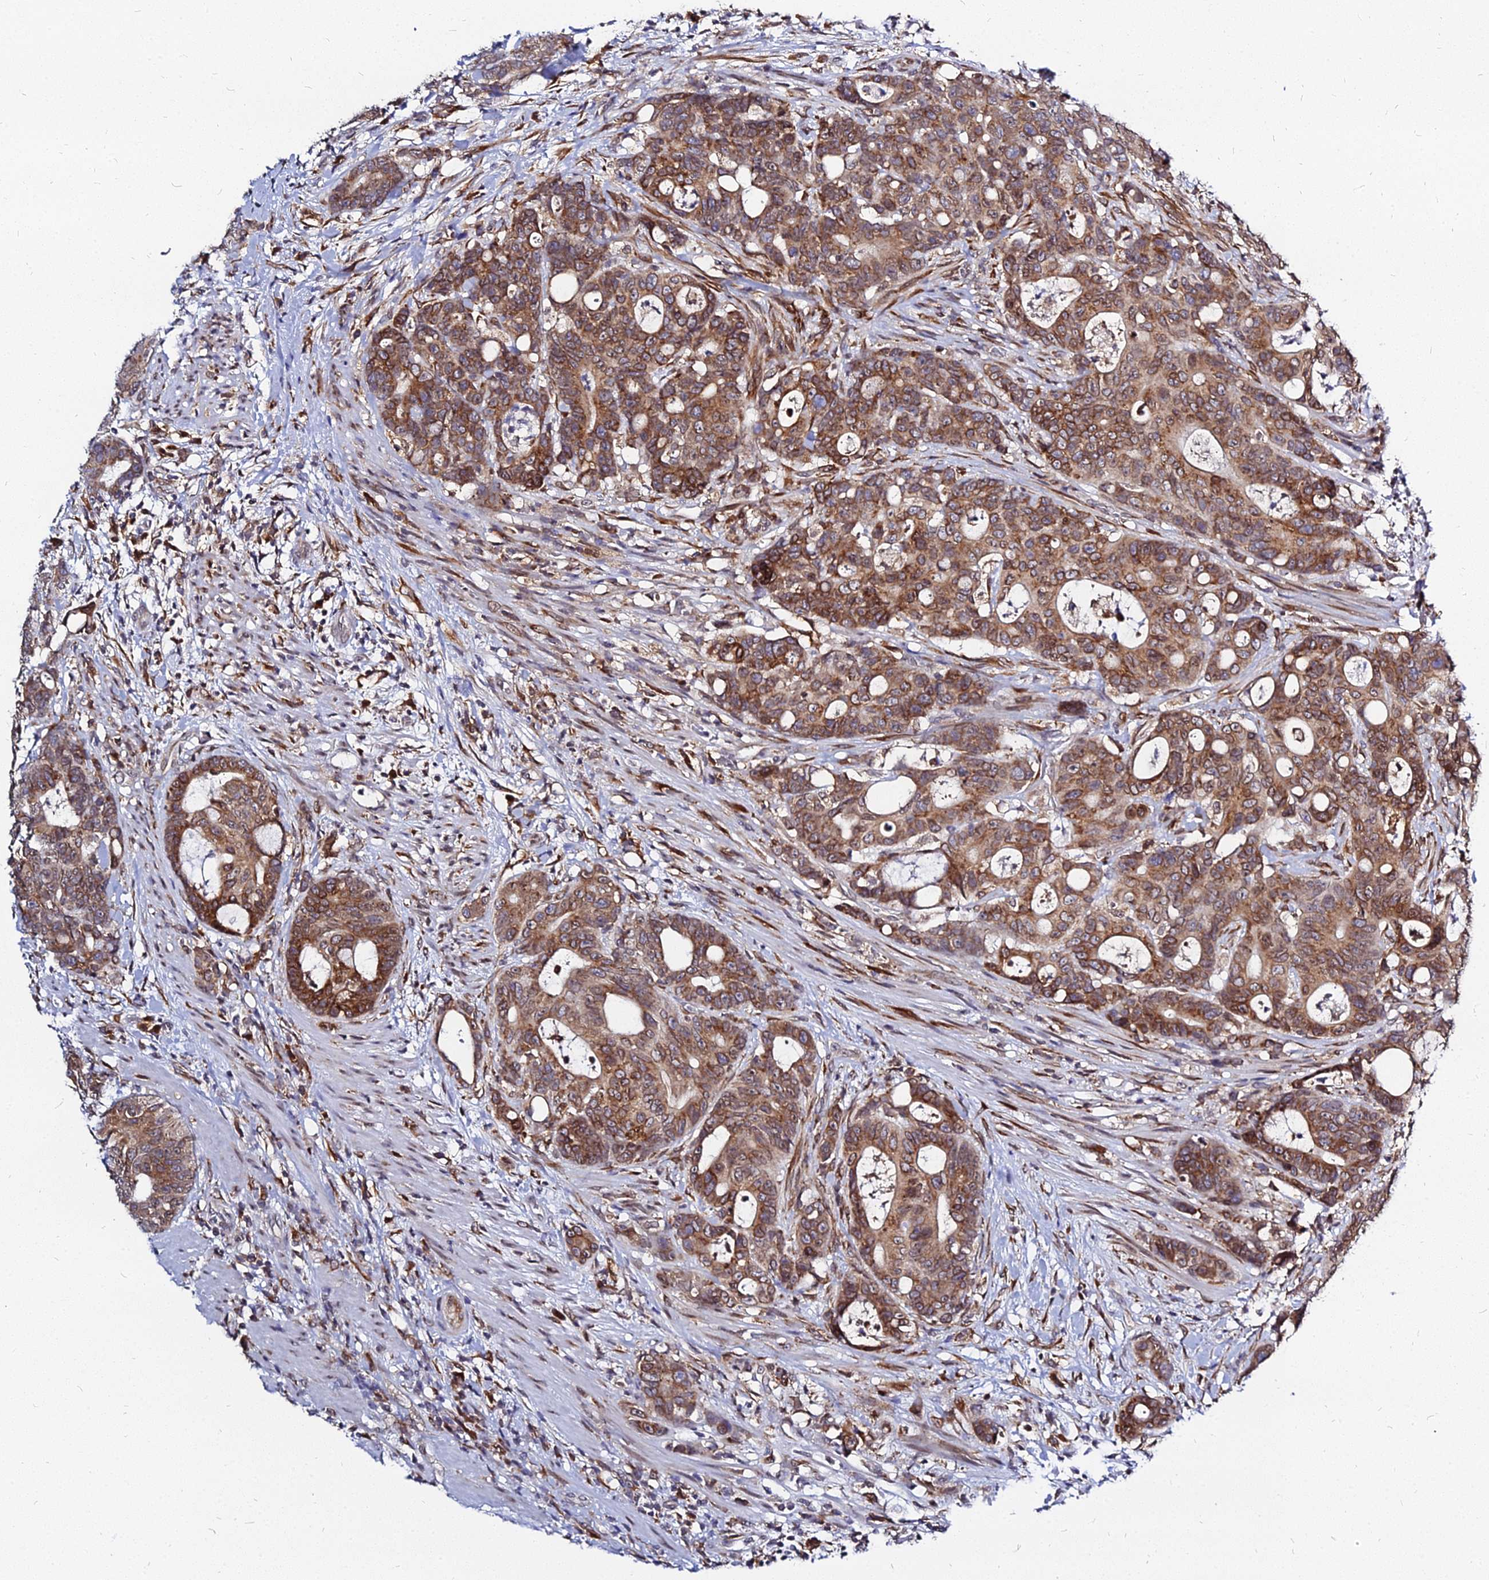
{"staining": {"intensity": "moderate", "quantity": ">75%", "location": "cytoplasmic/membranous"}, "tissue": "colorectal cancer", "cell_type": "Tumor cells", "image_type": "cancer", "snomed": [{"axis": "morphology", "description": "Adenocarcinoma, NOS"}, {"axis": "topography", "description": "Colon"}], "caption": "Adenocarcinoma (colorectal) stained for a protein (brown) reveals moderate cytoplasmic/membranous positive expression in approximately >75% of tumor cells.", "gene": "RNF121", "patient": {"sex": "female", "age": 82}}